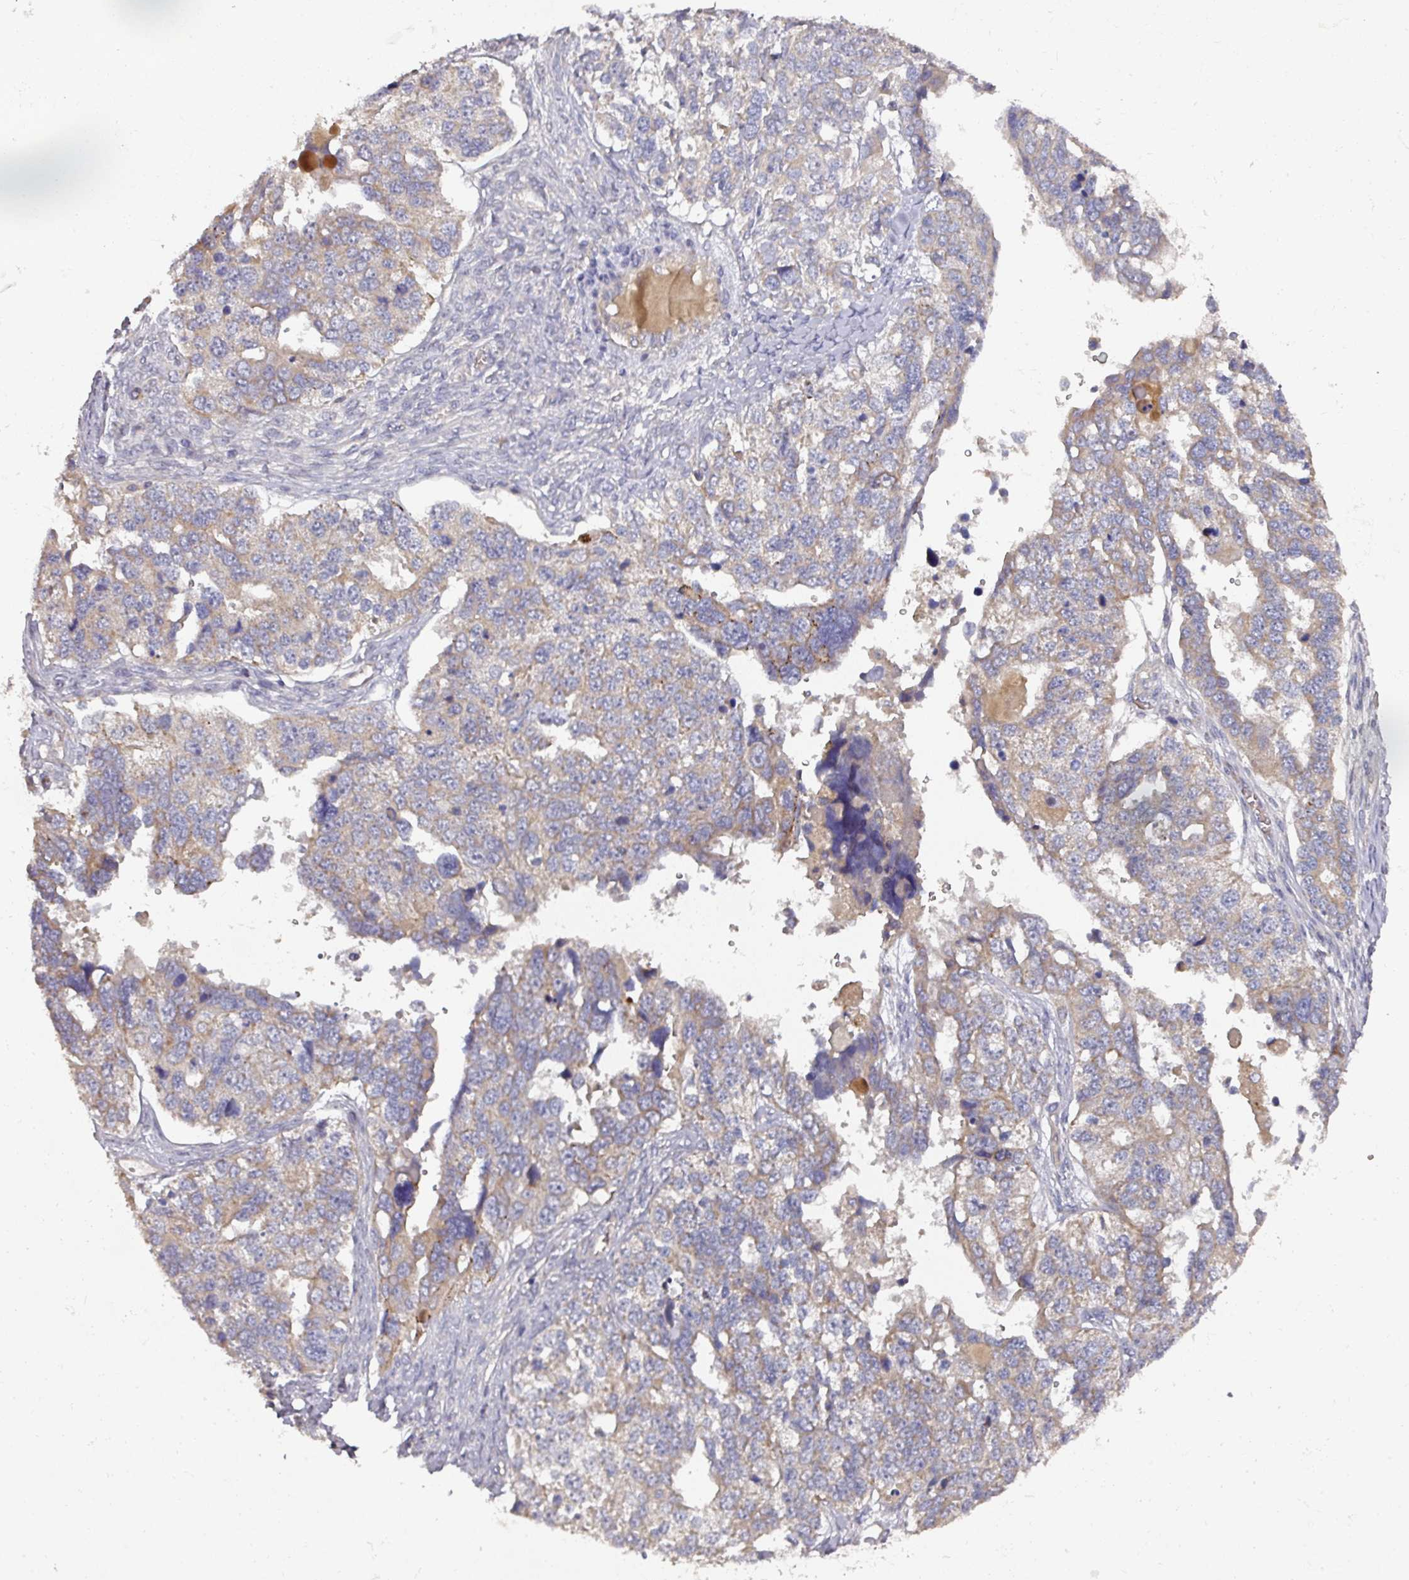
{"staining": {"intensity": "moderate", "quantity": "<25%", "location": "cytoplasmic/membranous"}, "tissue": "ovarian cancer", "cell_type": "Tumor cells", "image_type": "cancer", "snomed": [{"axis": "morphology", "description": "Cystadenocarcinoma, serous, NOS"}, {"axis": "topography", "description": "Ovary"}], "caption": "Immunohistochemistry (IHC) (DAB) staining of human serous cystadenocarcinoma (ovarian) exhibits moderate cytoplasmic/membranous protein staining in approximately <25% of tumor cells.", "gene": "DNAJC7", "patient": {"sex": "female", "age": 76}}